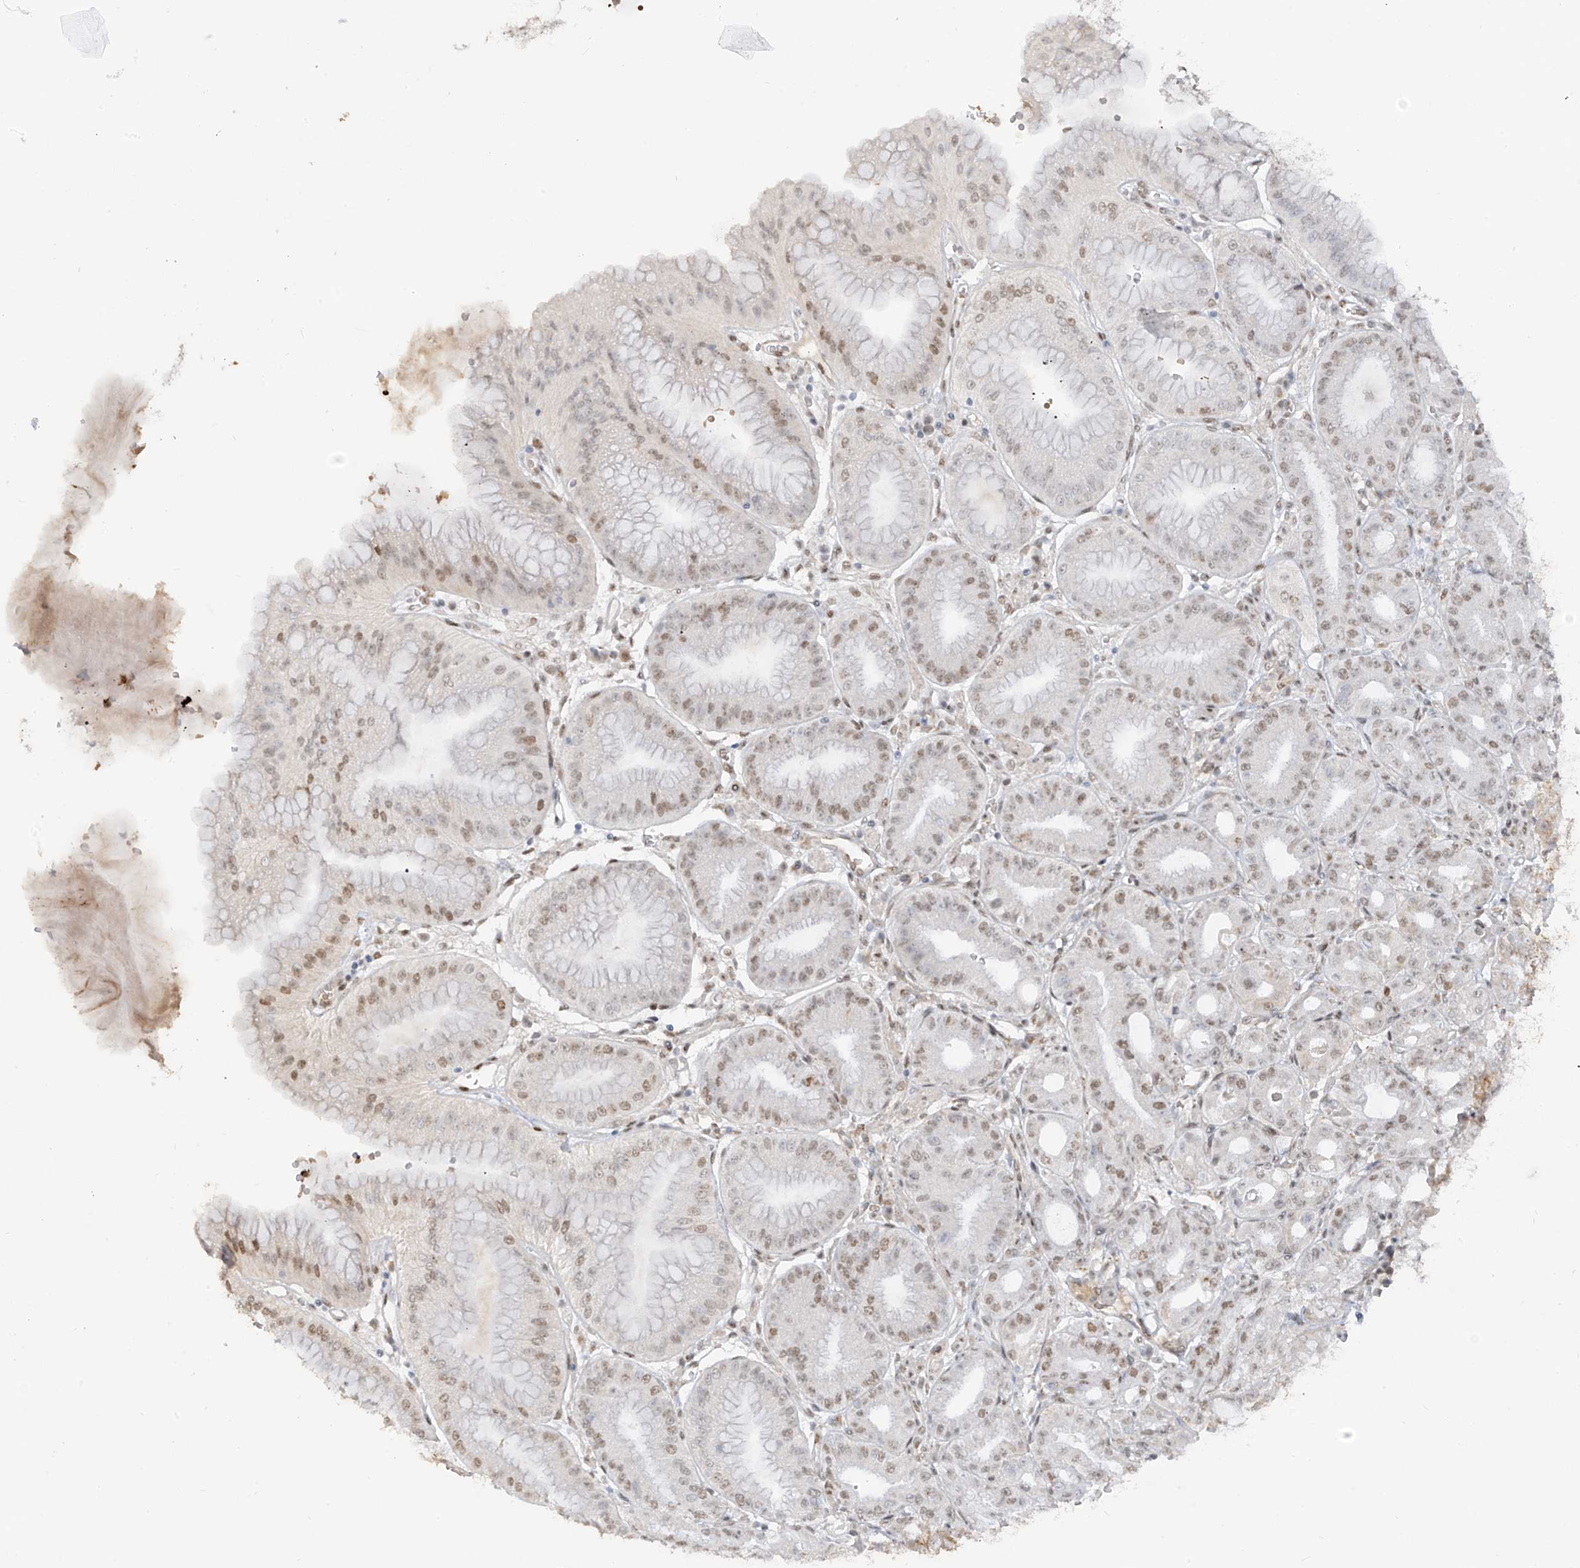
{"staining": {"intensity": "moderate", "quantity": ">75%", "location": "nuclear"}, "tissue": "stomach", "cell_type": "Glandular cells", "image_type": "normal", "snomed": [{"axis": "morphology", "description": "Normal tissue, NOS"}, {"axis": "topography", "description": "Stomach, lower"}], "caption": "Immunohistochemistry micrograph of benign stomach: stomach stained using immunohistochemistry exhibits medium levels of moderate protein expression localized specifically in the nuclear of glandular cells, appearing as a nuclear brown color.", "gene": "MCM9", "patient": {"sex": "male", "age": 71}}